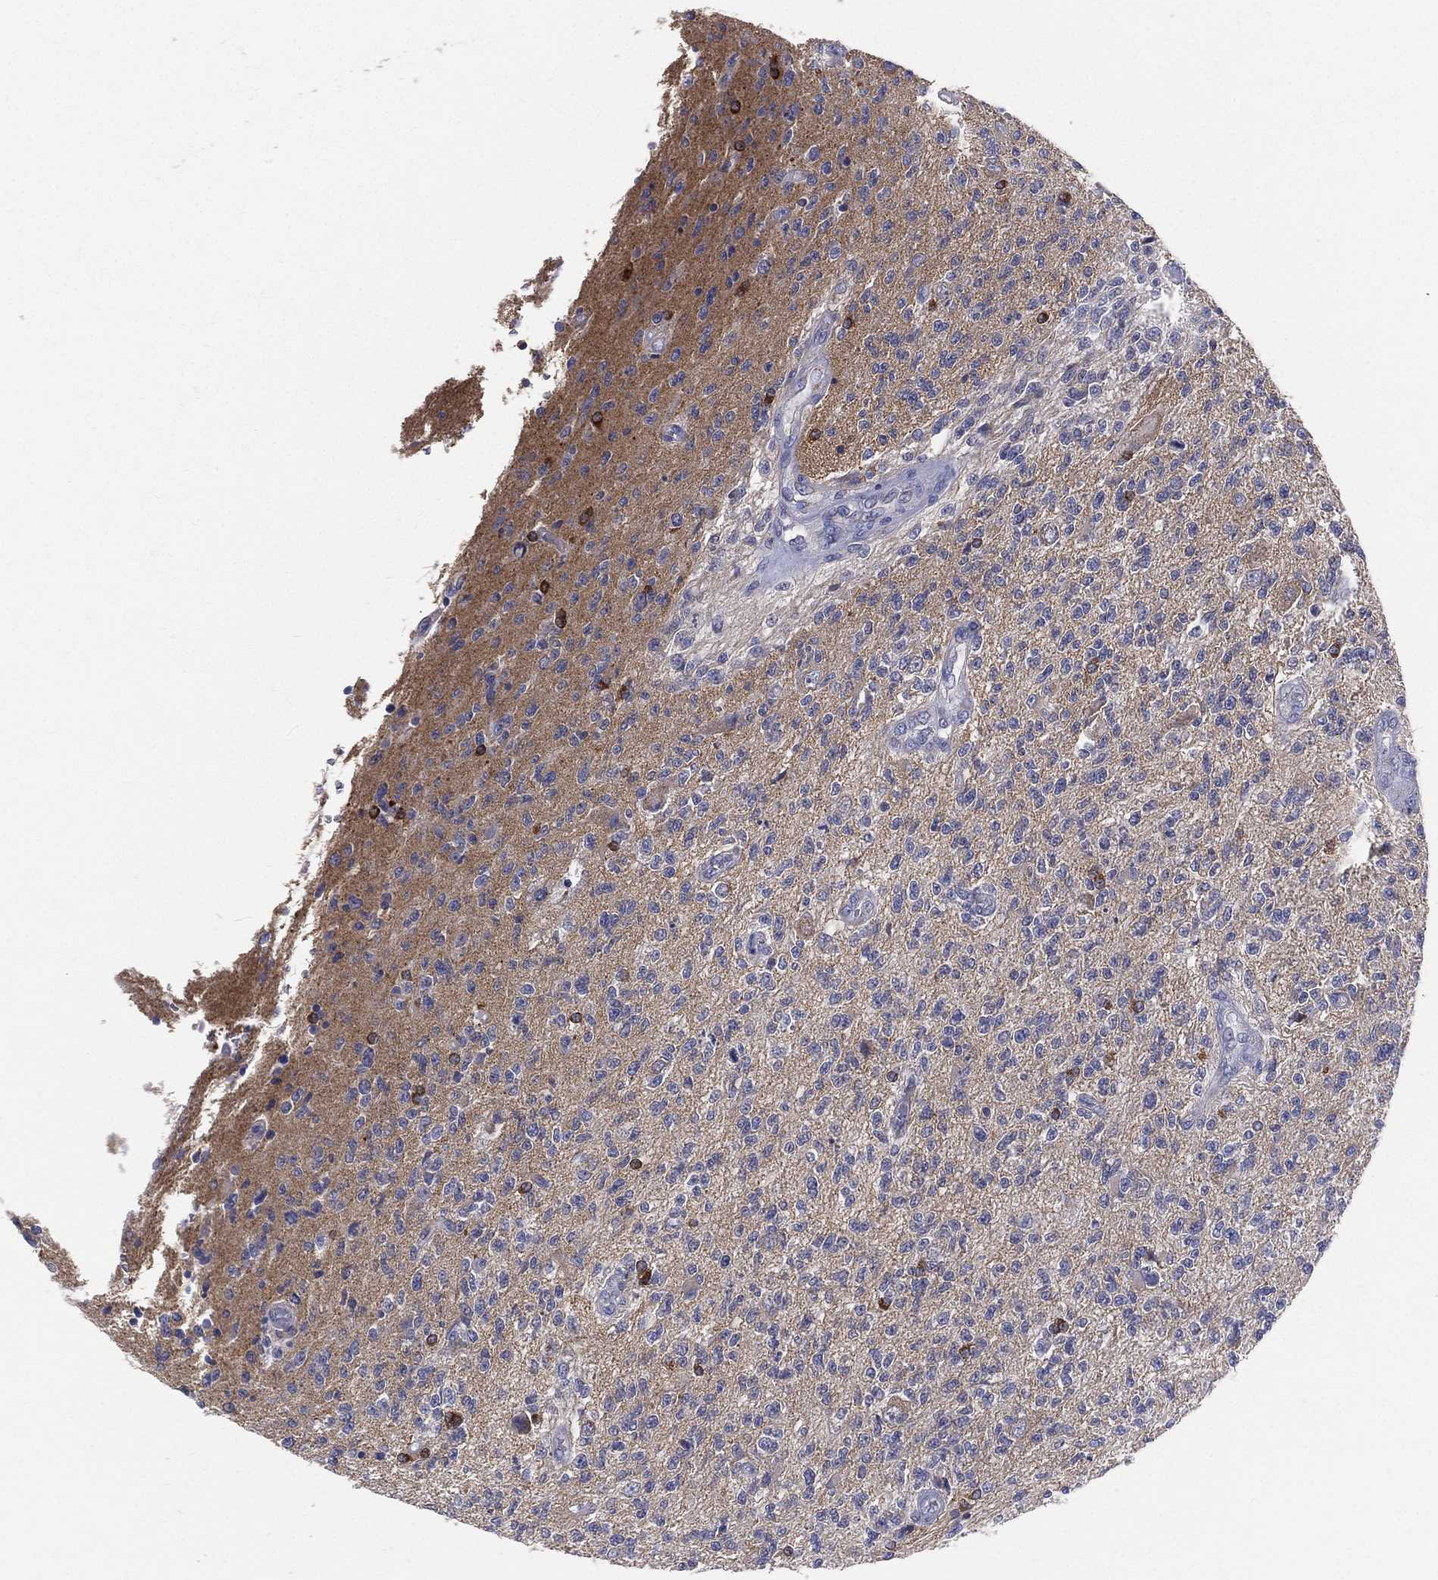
{"staining": {"intensity": "negative", "quantity": "none", "location": "none"}, "tissue": "glioma", "cell_type": "Tumor cells", "image_type": "cancer", "snomed": [{"axis": "morphology", "description": "Glioma, malignant, High grade"}, {"axis": "topography", "description": "Brain"}], "caption": "There is no significant staining in tumor cells of malignant glioma (high-grade). The staining was performed using DAB (3,3'-diaminobenzidine) to visualize the protein expression in brown, while the nuclei were stained in blue with hematoxylin (Magnification: 20x).", "gene": "PWWP3A", "patient": {"sex": "male", "age": 56}}